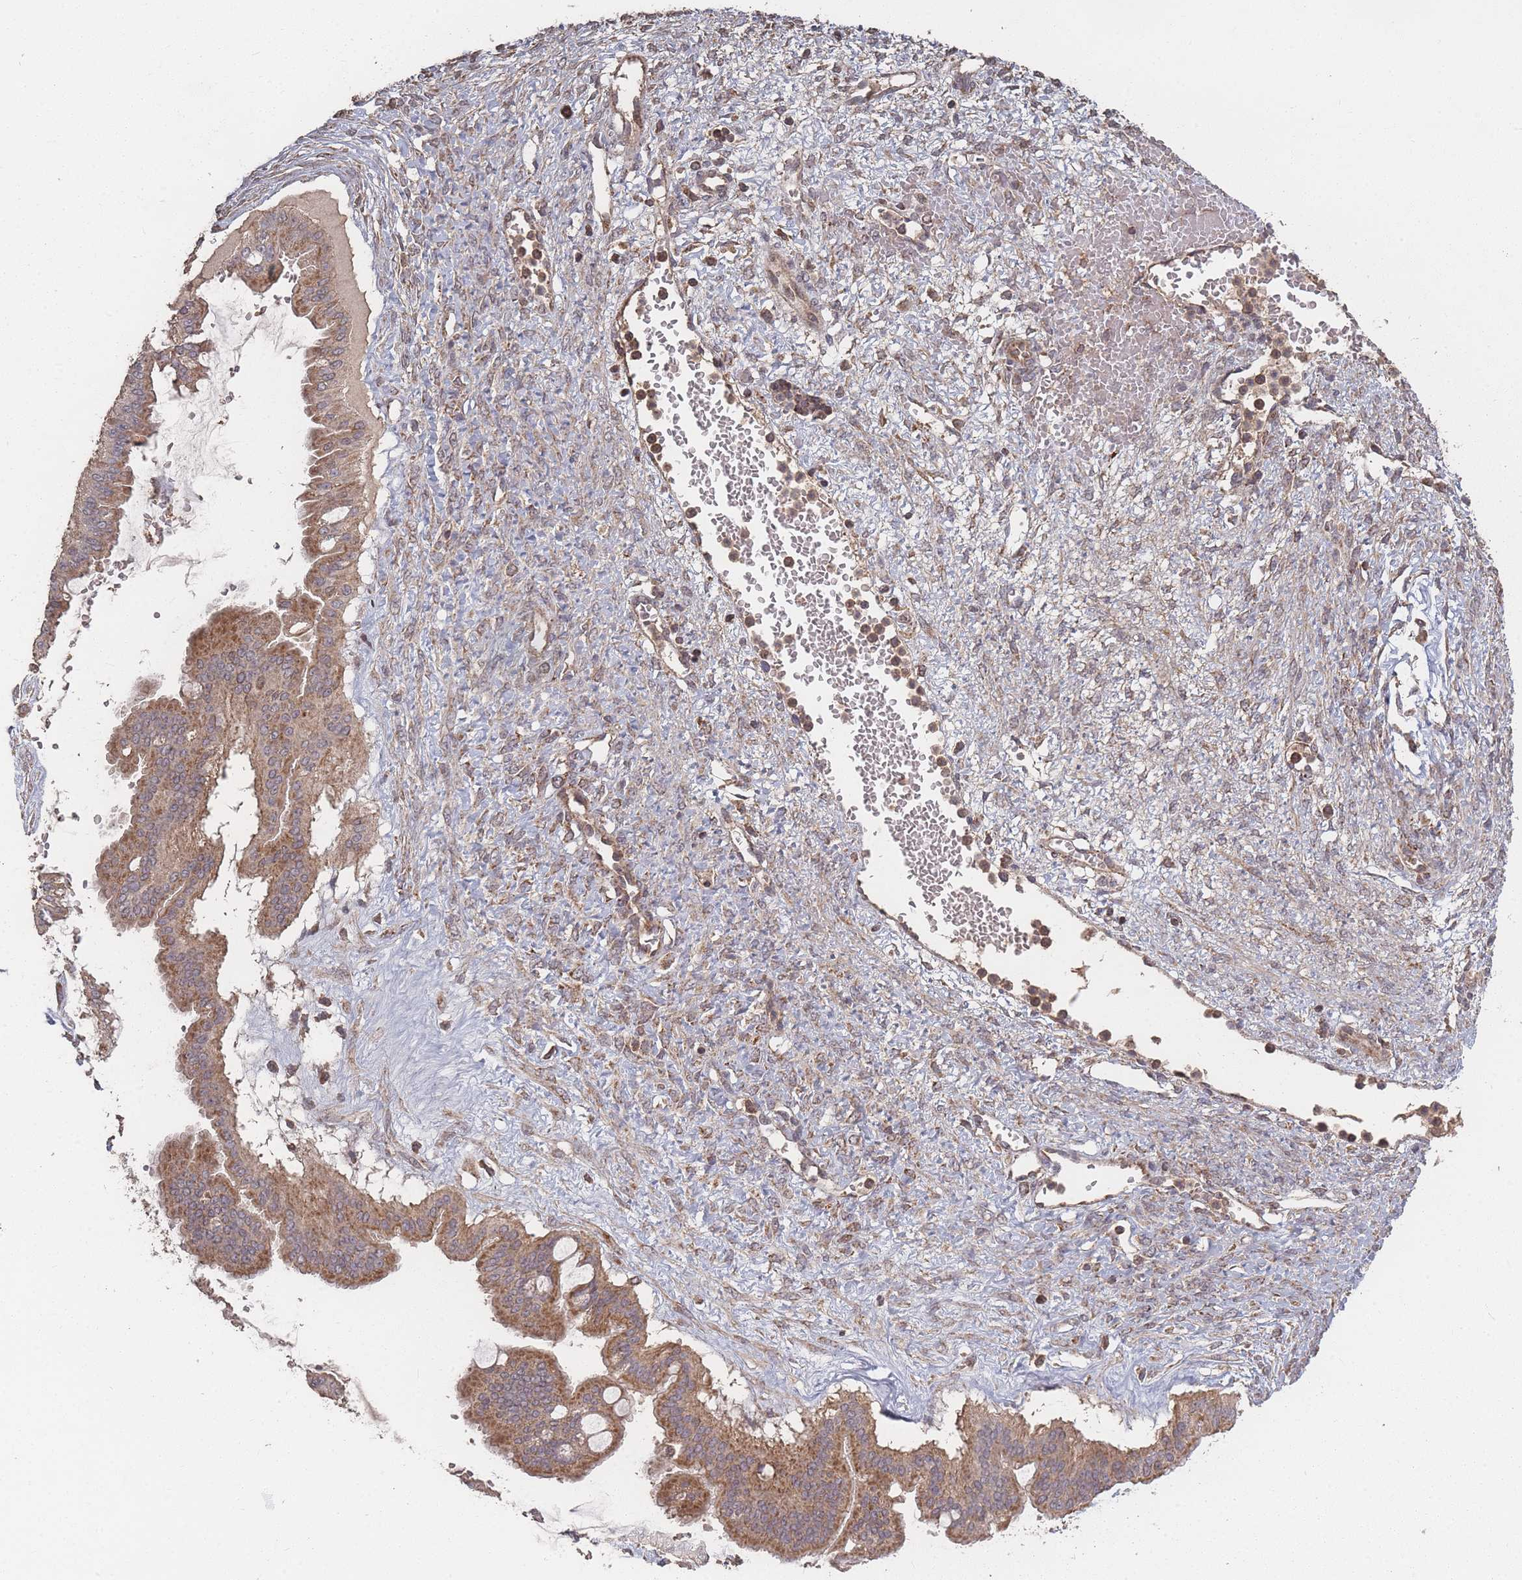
{"staining": {"intensity": "moderate", "quantity": ">75%", "location": "cytoplasmic/membranous"}, "tissue": "ovarian cancer", "cell_type": "Tumor cells", "image_type": "cancer", "snomed": [{"axis": "morphology", "description": "Cystadenocarcinoma, mucinous, NOS"}, {"axis": "topography", "description": "Ovary"}], "caption": "This is an image of IHC staining of ovarian cancer (mucinous cystadenocarcinoma), which shows moderate expression in the cytoplasmic/membranous of tumor cells.", "gene": "LYRM7", "patient": {"sex": "female", "age": 73}}